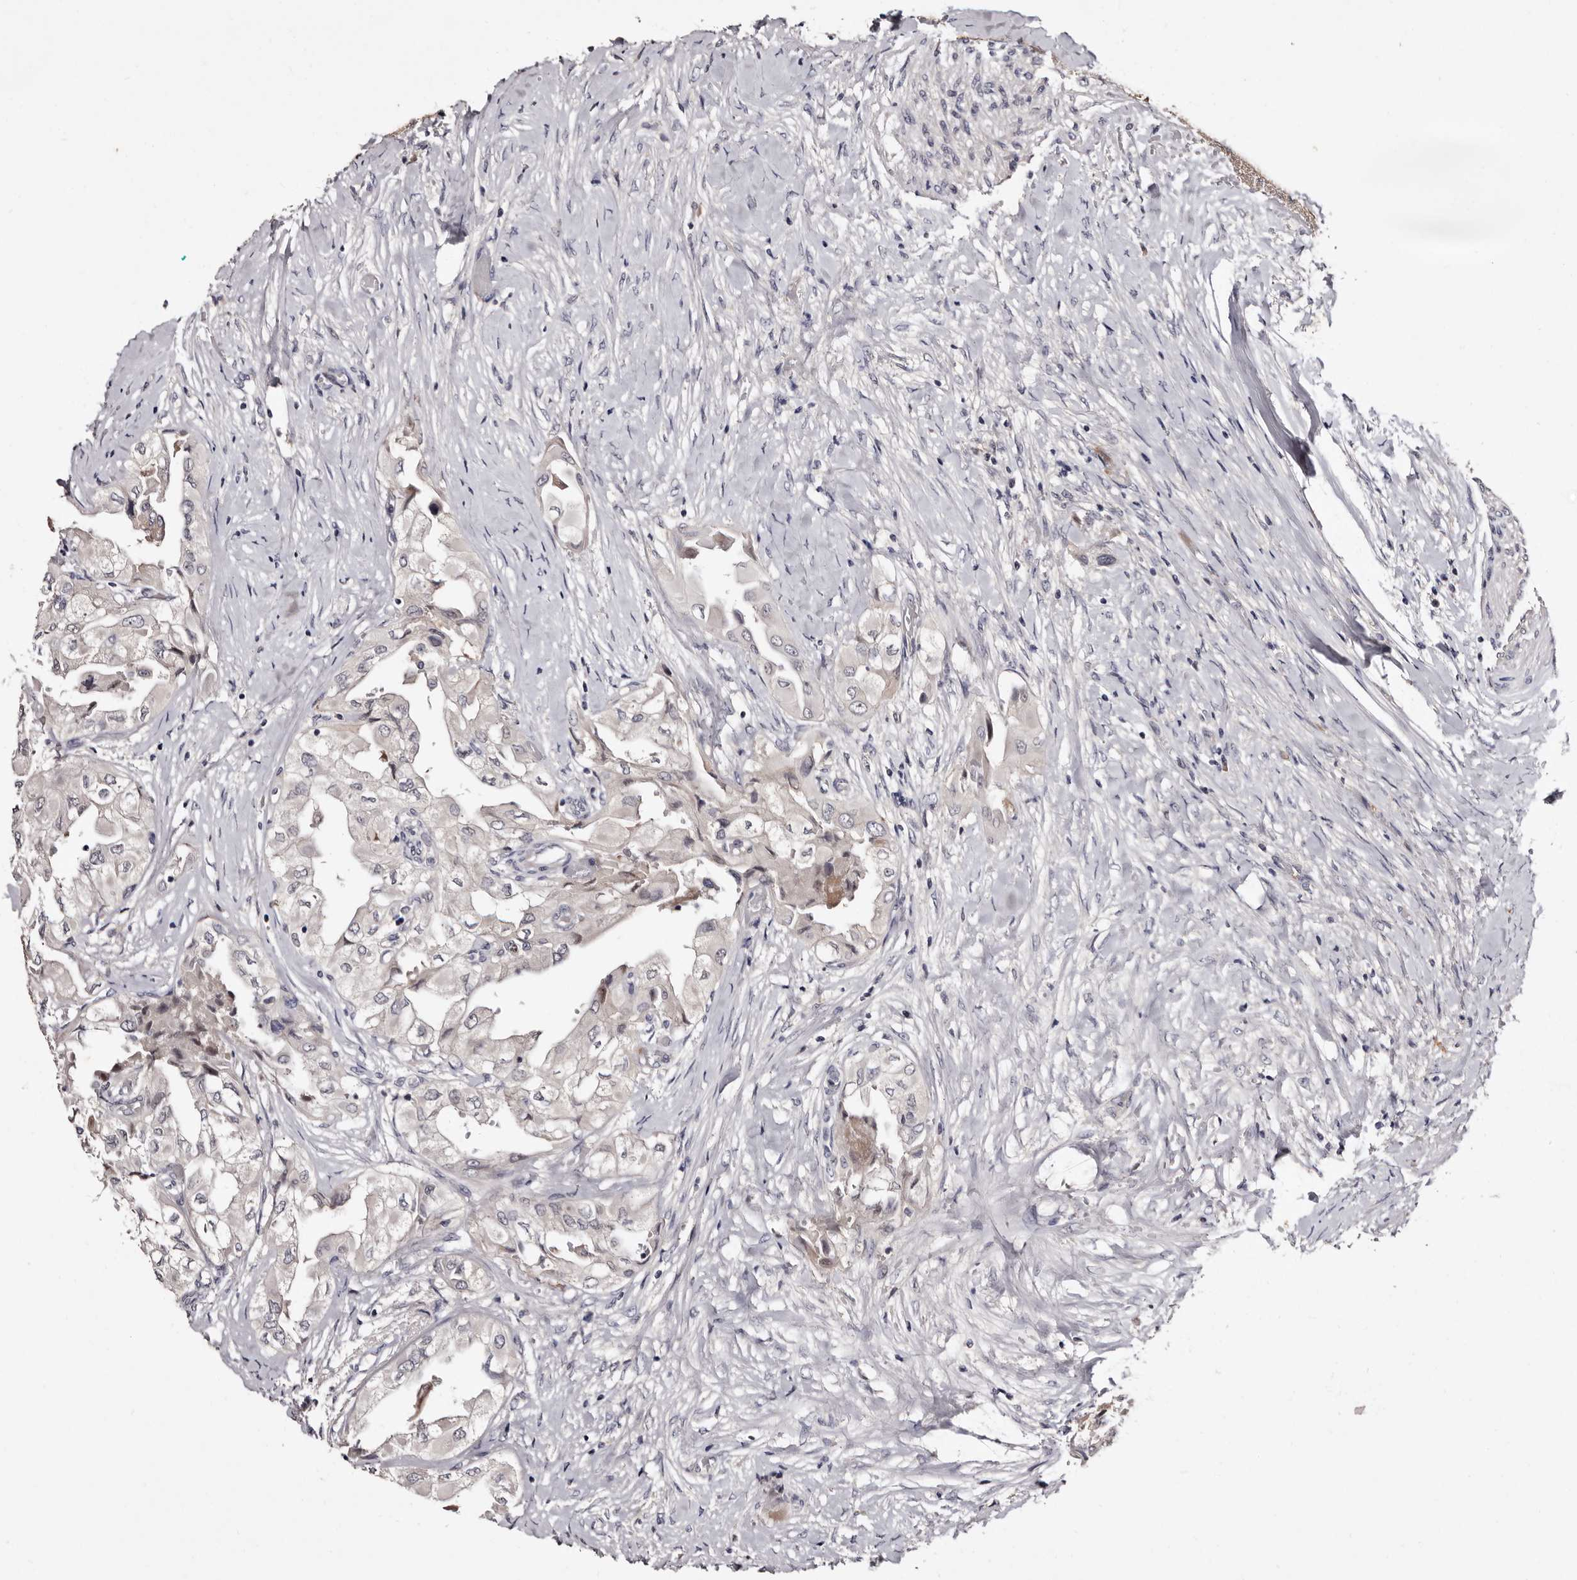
{"staining": {"intensity": "negative", "quantity": "none", "location": "none"}, "tissue": "thyroid cancer", "cell_type": "Tumor cells", "image_type": "cancer", "snomed": [{"axis": "morphology", "description": "Papillary adenocarcinoma, NOS"}, {"axis": "topography", "description": "Thyroid gland"}], "caption": "Tumor cells show no significant positivity in thyroid papillary adenocarcinoma.", "gene": "LANCL2", "patient": {"sex": "female", "age": 59}}